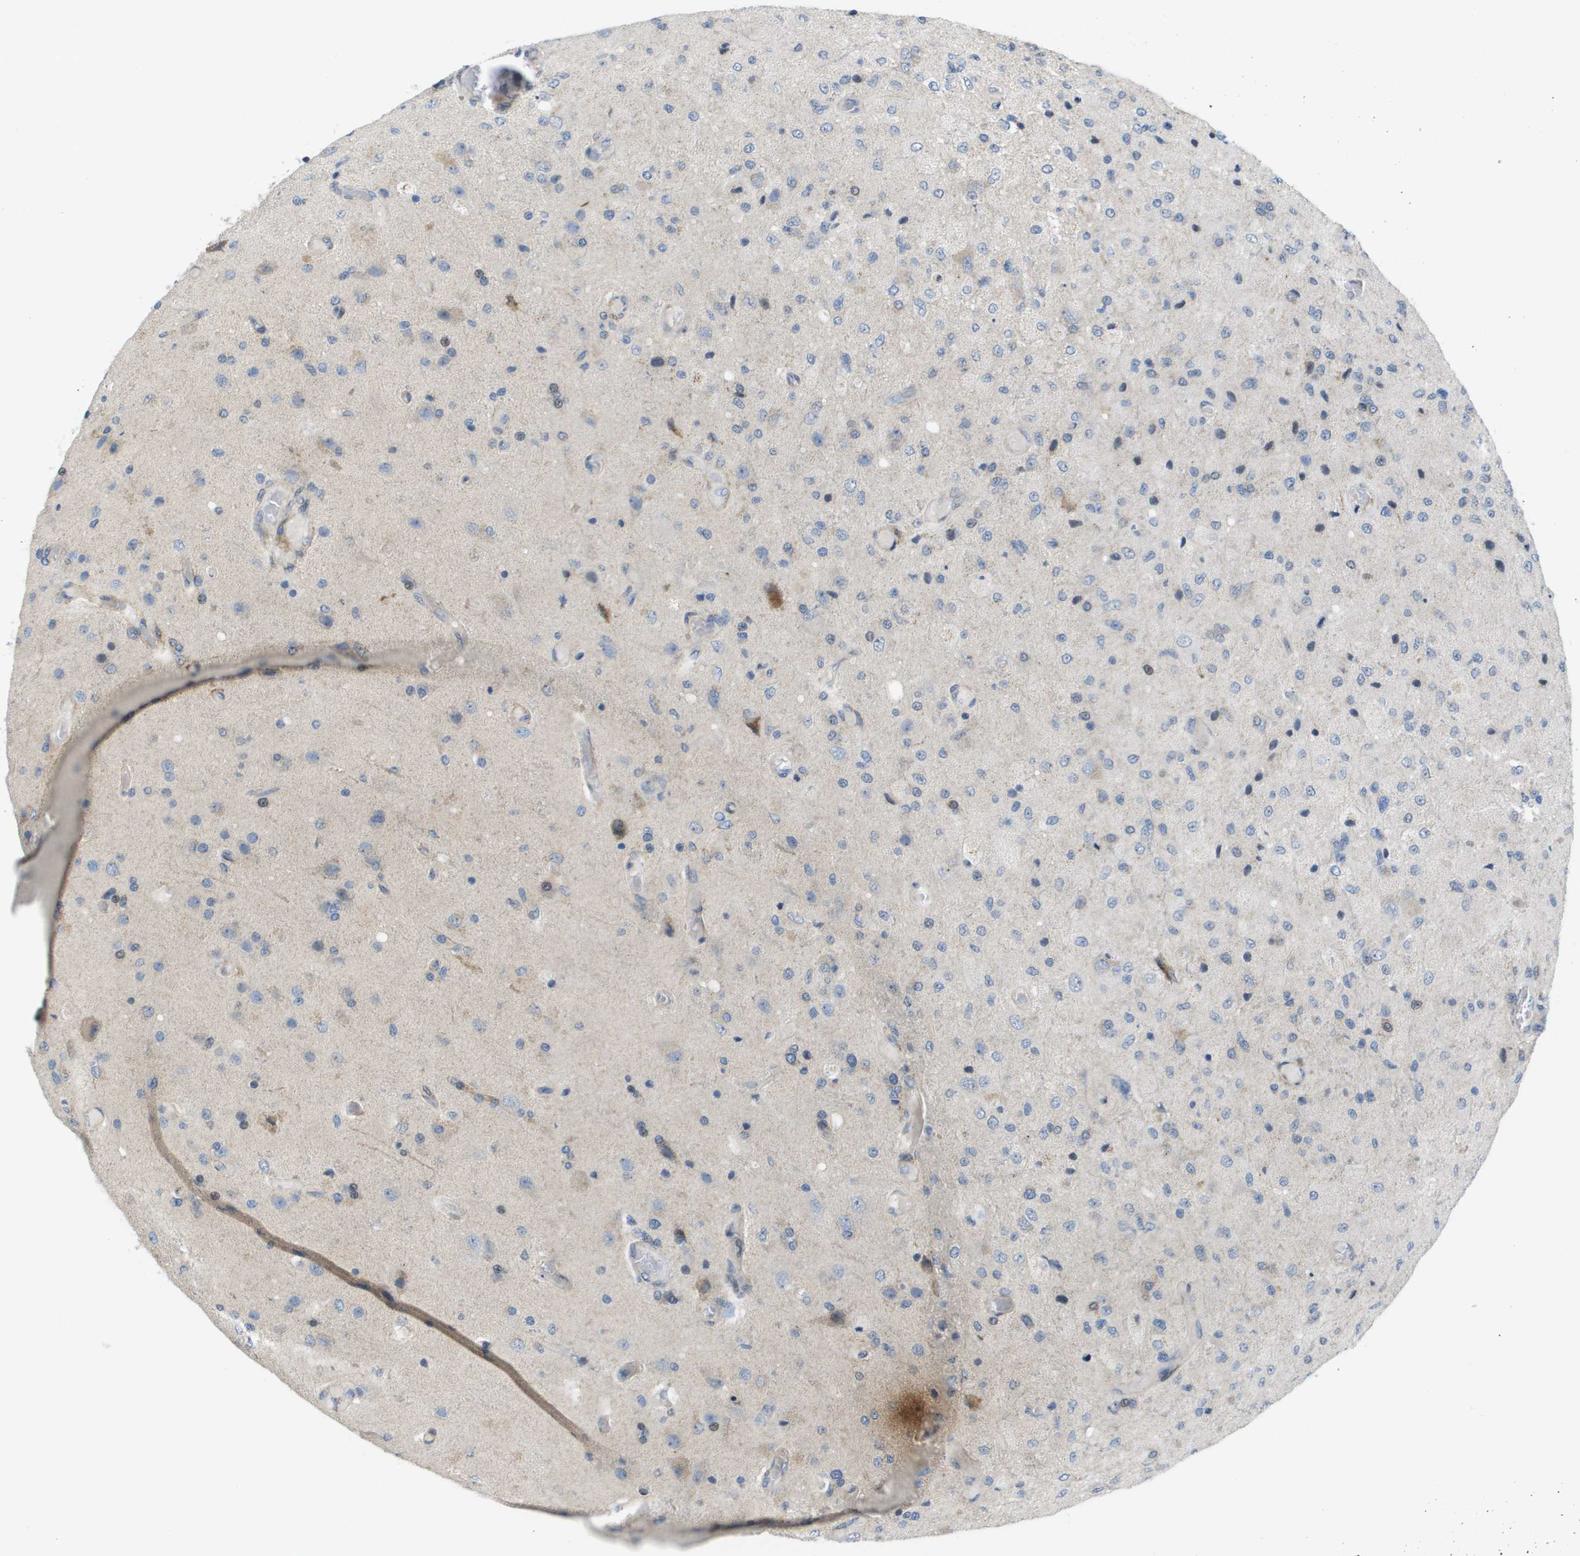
{"staining": {"intensity": "negative", "quantity": "none", "location": "none"}, "tissue": "glioma", "cell_type": "Tumor cells", "image_type": "cancer", "snomed": [{"axis": "morphology", "description": "Normal tissue, NOS"}, {"axis": "morphology", "description": "Glioma, malignant, High grade"}, {"axis": "topography", "description": "Cerebral cortex"}], "caption": "The histopathology image demonstrates no staining of tumor cells in malignant glioma (high-grade). (Stains: DAB (3,3'-diaminobenzidine) IHC with hematoxylin counter stain, Microscopy: brightfield microscopy at high magnification).", "gene": "KRT23", "patient": {"sex": "male", "age": 77}}